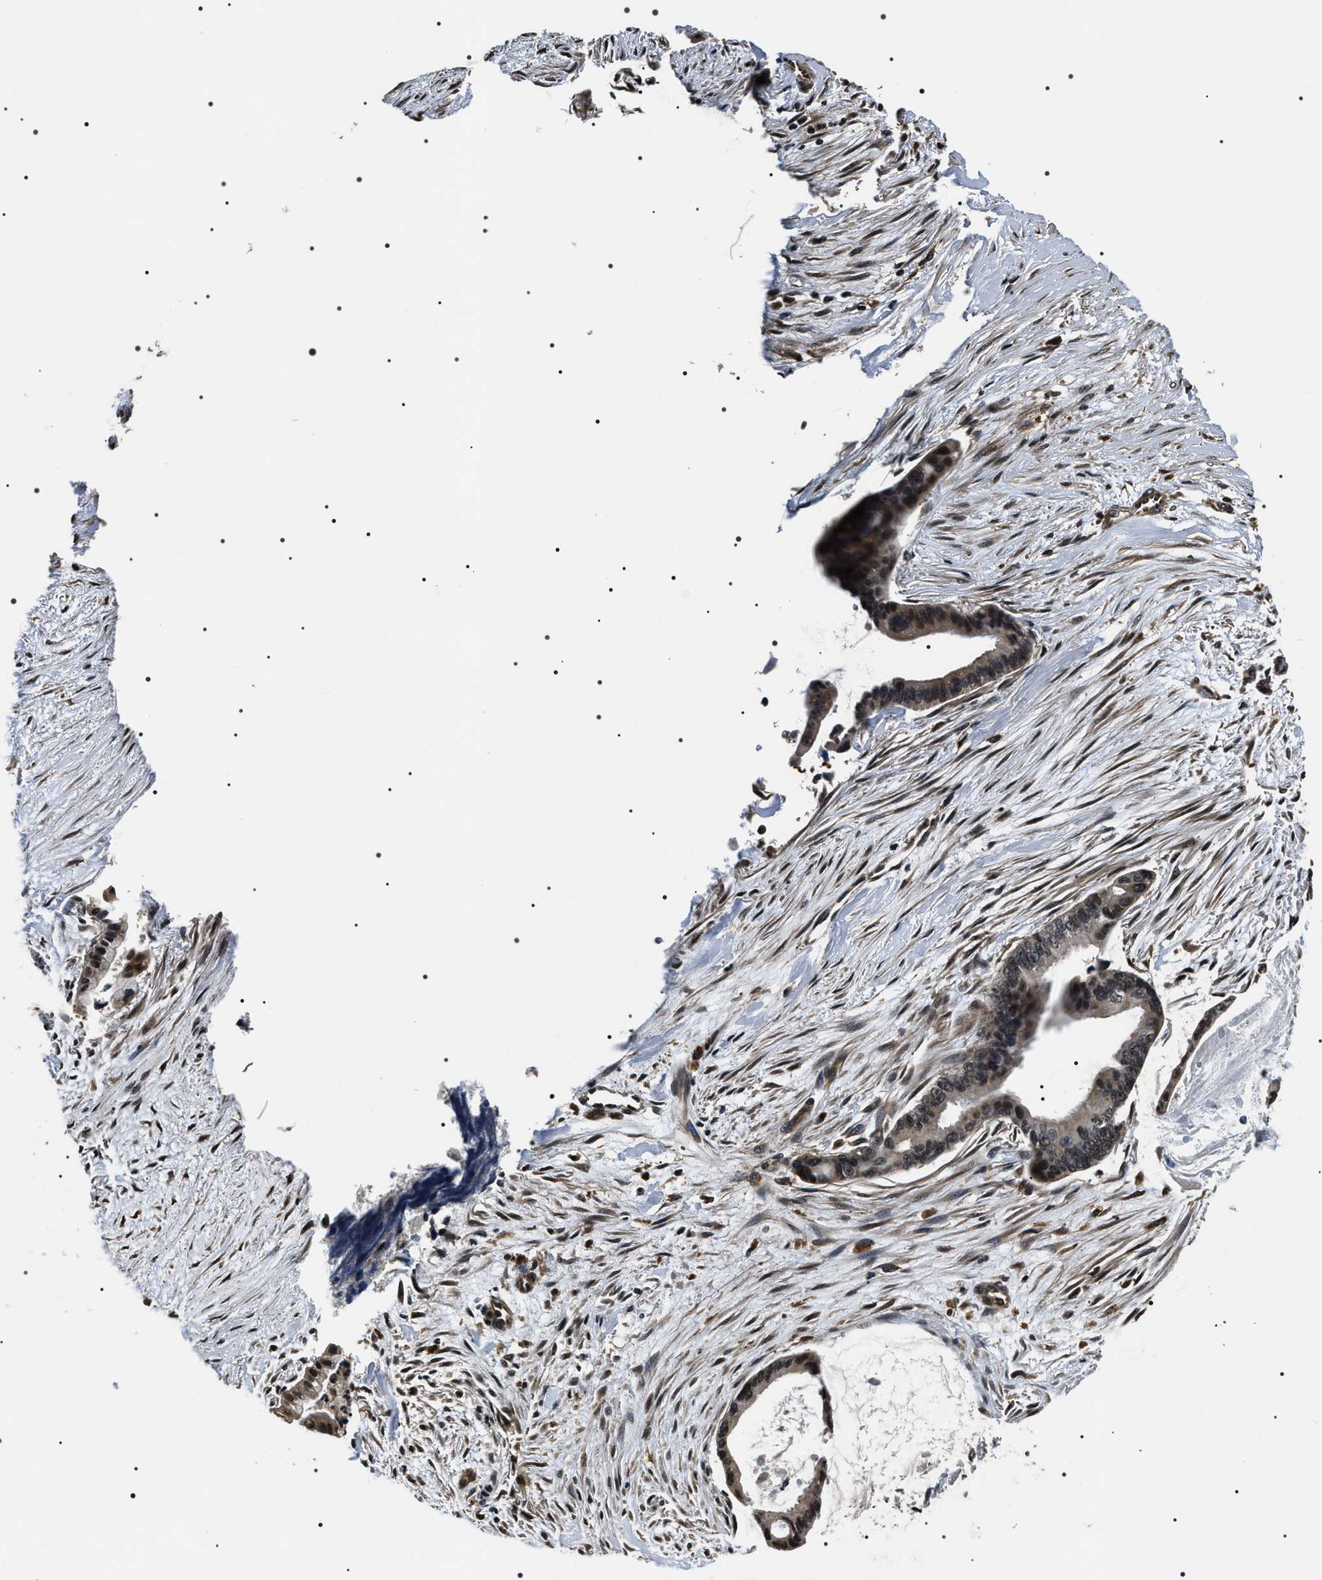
{"staining": {"intensity": "moderate", "quantity": "<25%", "location": "nuclear"}, "tissue": "liver cancer", "cell_type": "Tumor cells", "image_type": "cancer", "snomed": [{"axis": "morphology", "description": "Cholangiocarcinoma"}, {"axis": "topography", "description": "Liver"}], "caption": "A brown stain highlights moderate nuclear expression of a protein in liver cancer tumor cells. Using DAB (3,3'-diaminobenzidine) (brown) and hematoxylin (blue) stains, captured at high magnification using brightfield microscopy.", "gene": "ARHGAP22", "patient": {"sex": "female", "age": 55}}